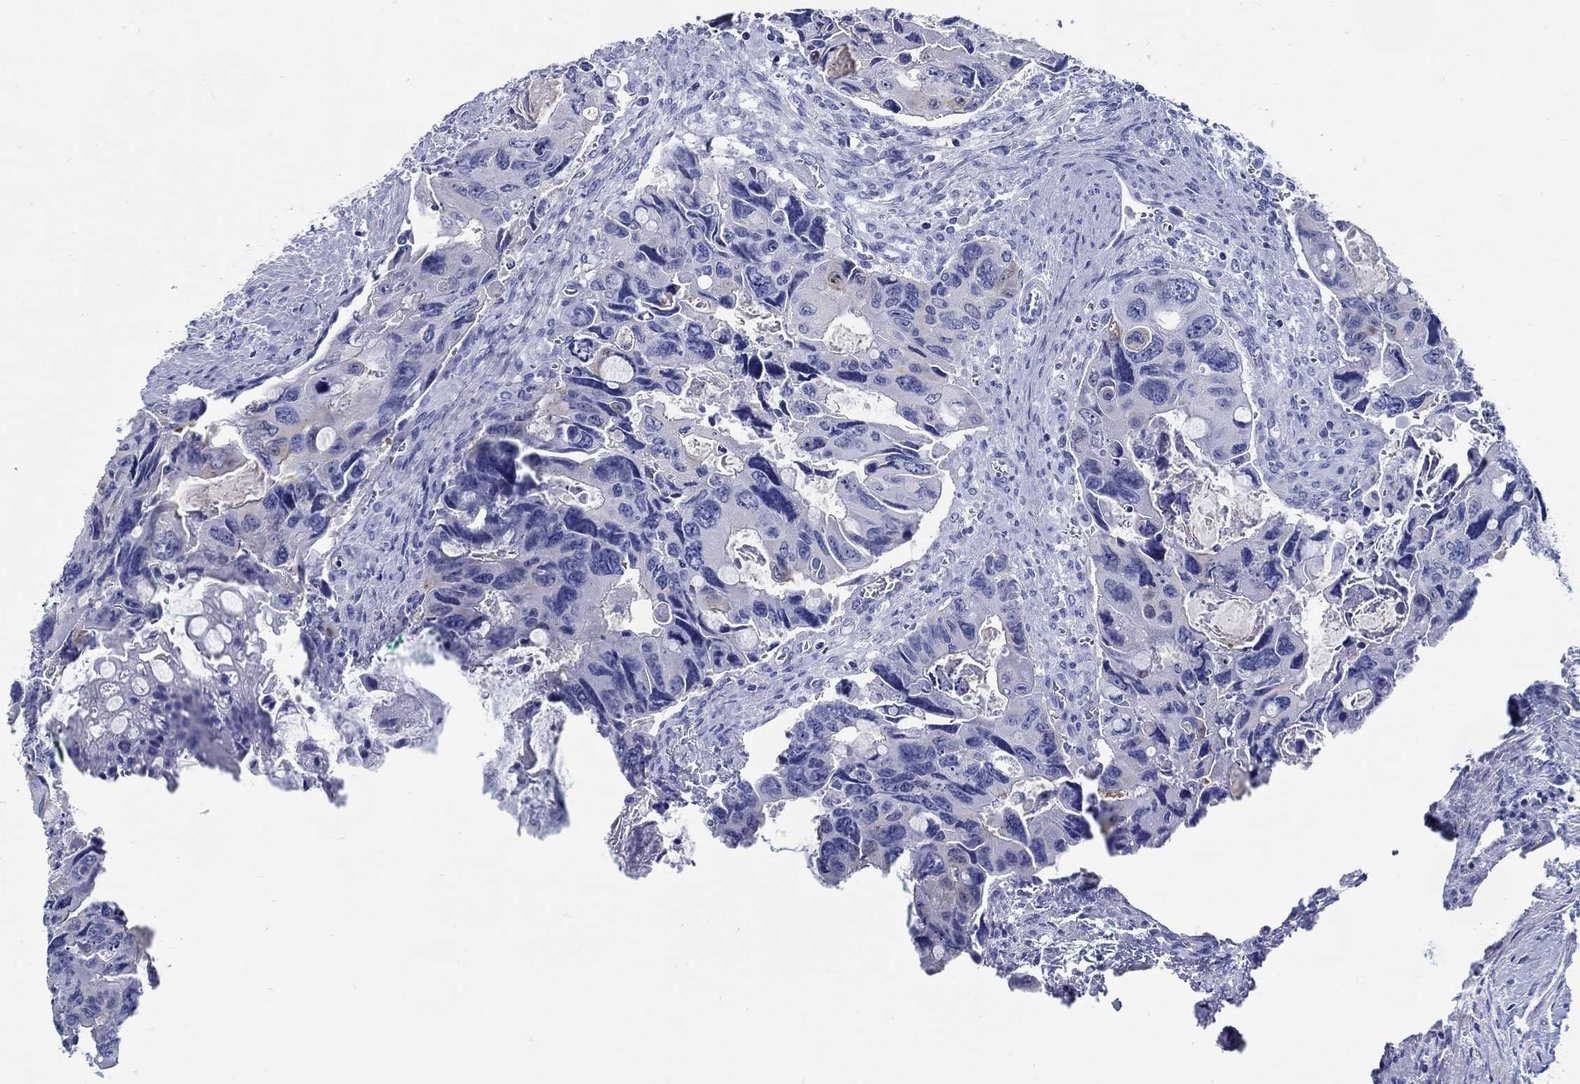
{"staining": {"intensity": "negative", "quantity": "none", "location": "none"}, "tissue": "colorectal cancer", "cell_type": "Tumor cells", "image_type": "cancer", "snomed": [{"axis": "morphology", "description": "Adenocarcinoma, NOS"}, {"axis": "topography", "description": "Rectum"}], "caption": "High power microscopy photomicrograph of an IHC photomicrograph of colorectal adenocarcinoma, revealing no significant positivity in tumor cells. (Brightfield microscopy of DAB IHC at high magnification).", "gene": "FBXO2", "patient": {"sex": "male", "age": 62}}